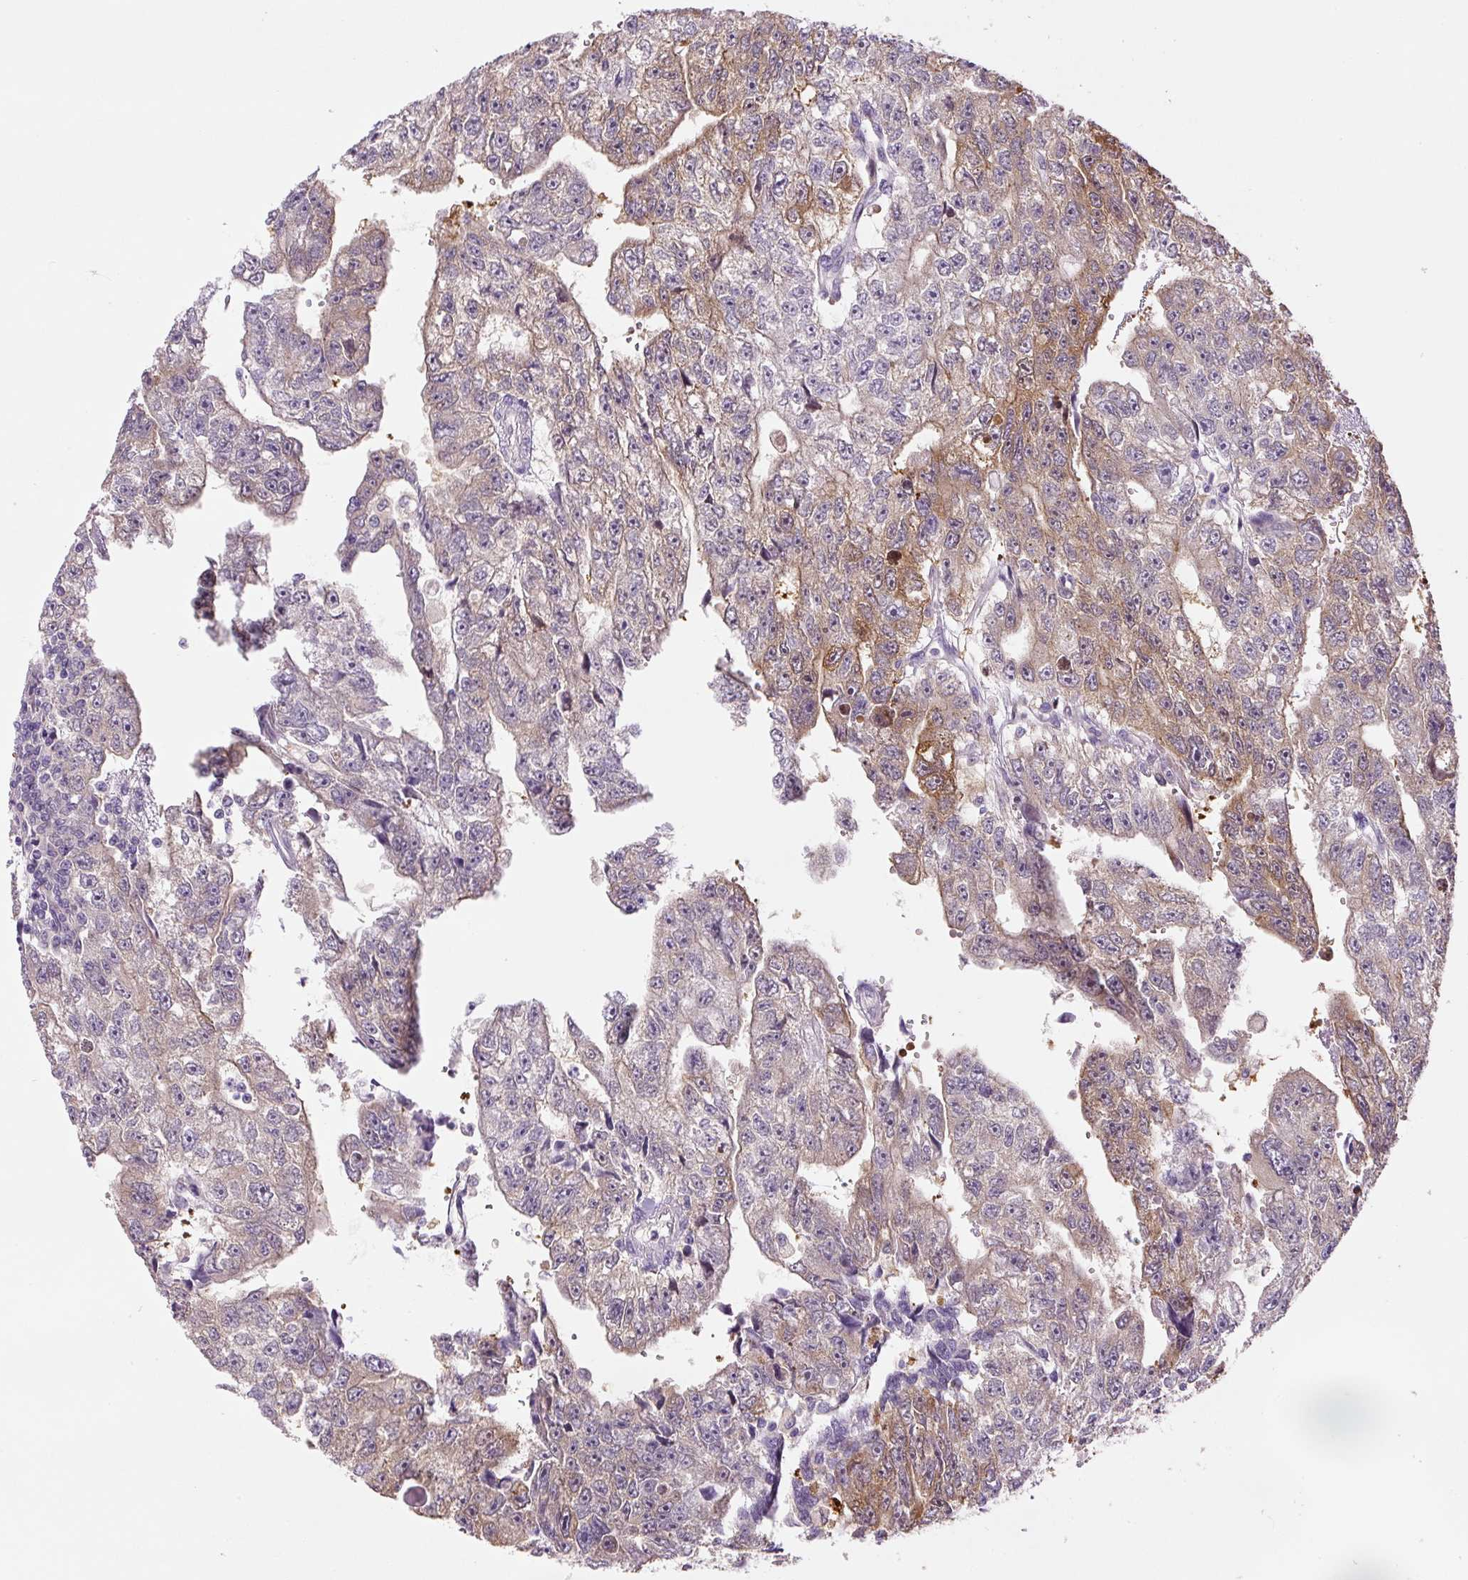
{"staining": {"intensity": "weak", "quantity": "25%-75%", "location": "cytoplasmic/membranous"}, "tissue": "testis cancer", "cell_type": "Tumor cells", "image_type": "cancer", "snomed": [{"axis": "morphology", "description": "Carcinoma, Embryonal, NOS"}, {"axis": "topography", "description": "Testis"}], "caption": "Human testis cancer (embryonal carcinoma) stained with a protein marker reveals weak staining in tumor cells.", "gene": "SPSB2", "patient": {"sex": "male", "age": 20}}